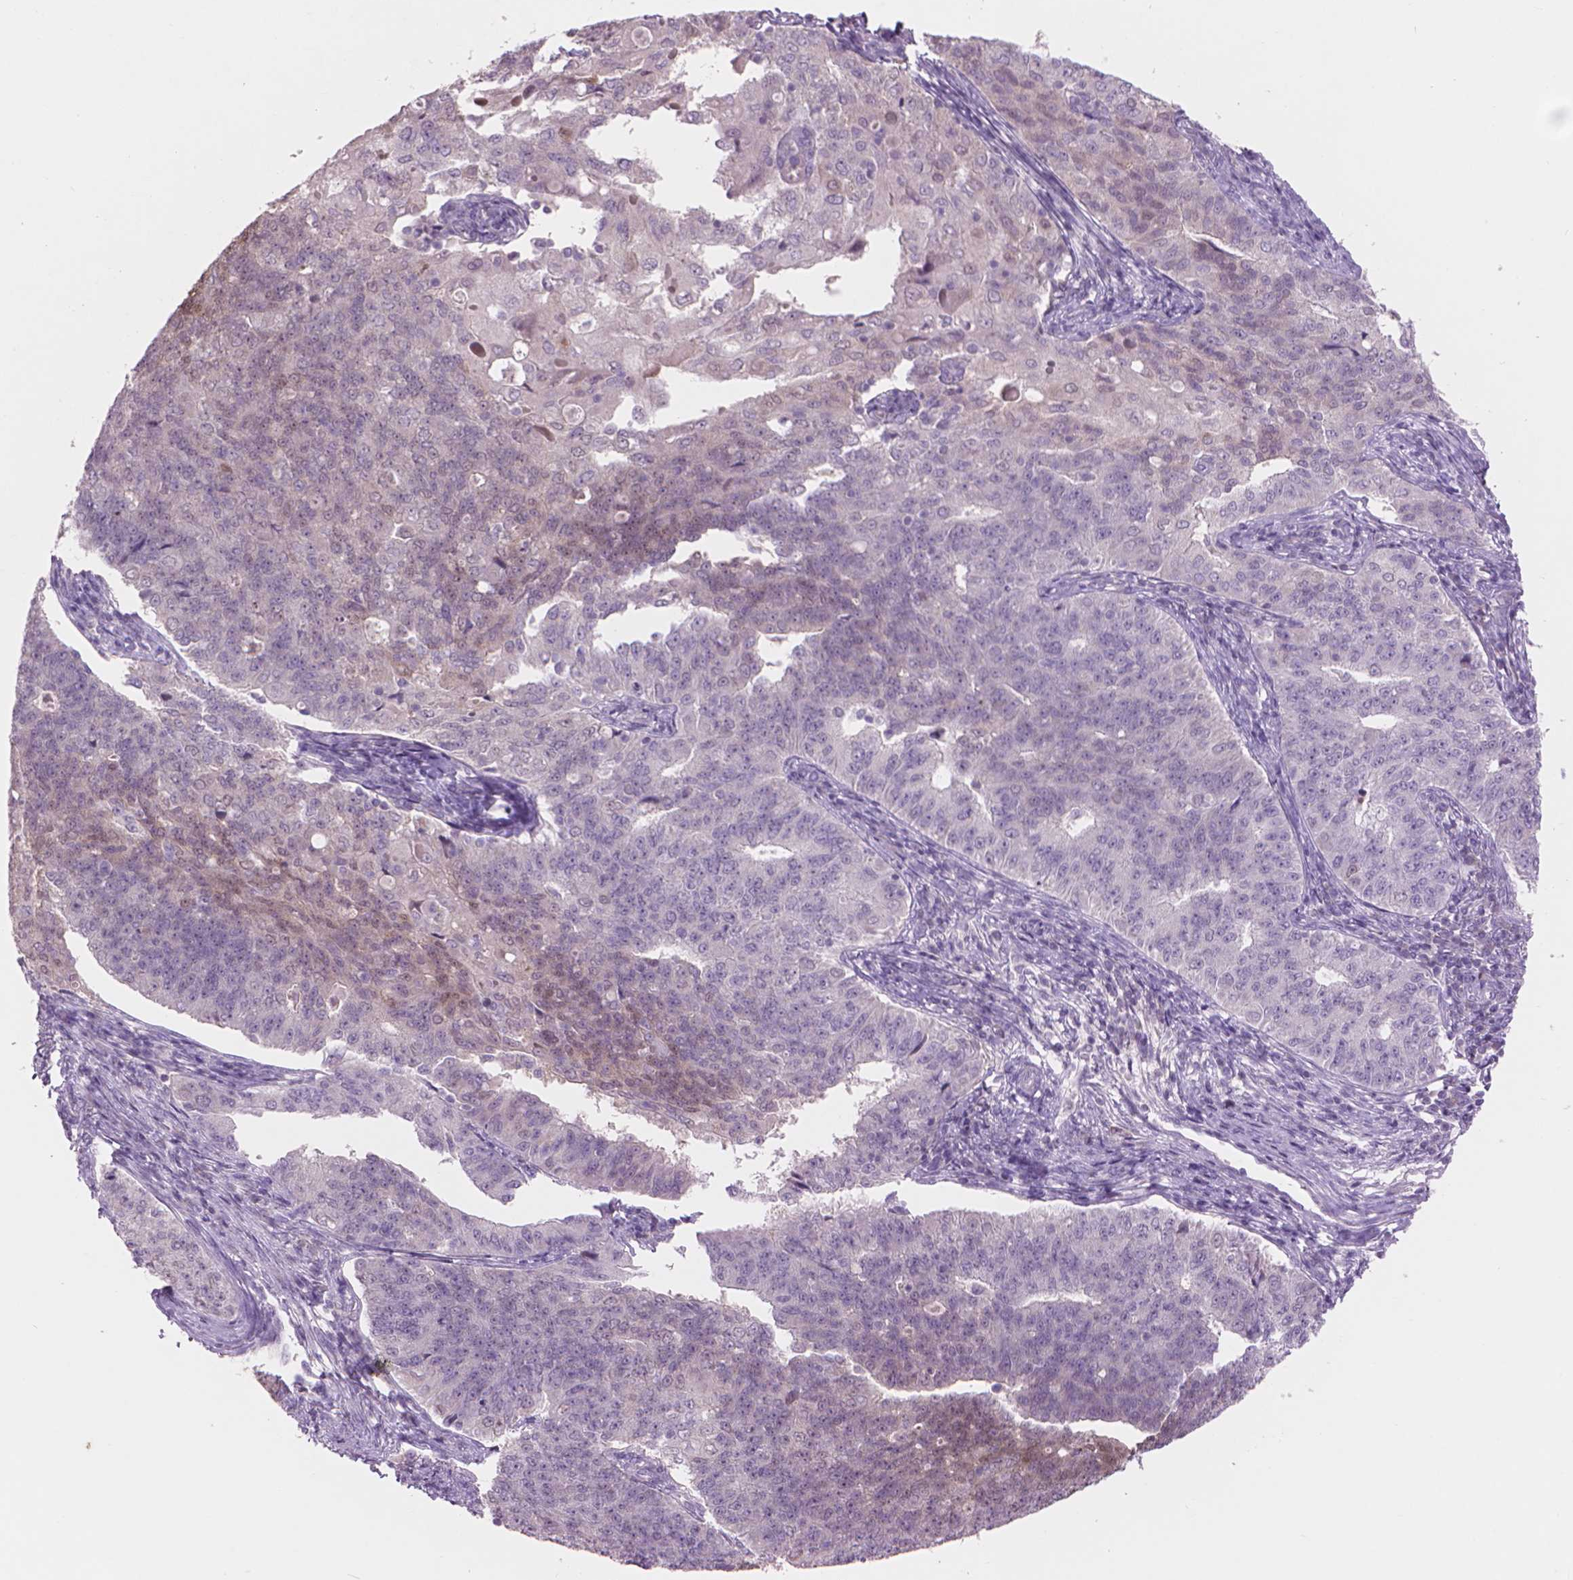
{"staining": {"intensity": "negative", "quantity": "none", "location": "none"}, "tissue": "endometrial cancer", "cell_type": "Tumor cells", "image_type": "cancer", "snomed": [{"axis": "morphology", "description": "Adenocarcinoma, NOS"}, {"axis": "topography", "description": "Endometrium"}], "caption": "DAB immunohistochemical staining of adenocarcinoma (endometrial) demonstrates no significant expression in tumor cells.", "gene": "ENO2", "patient": {"sex": "female", "age": 43}}